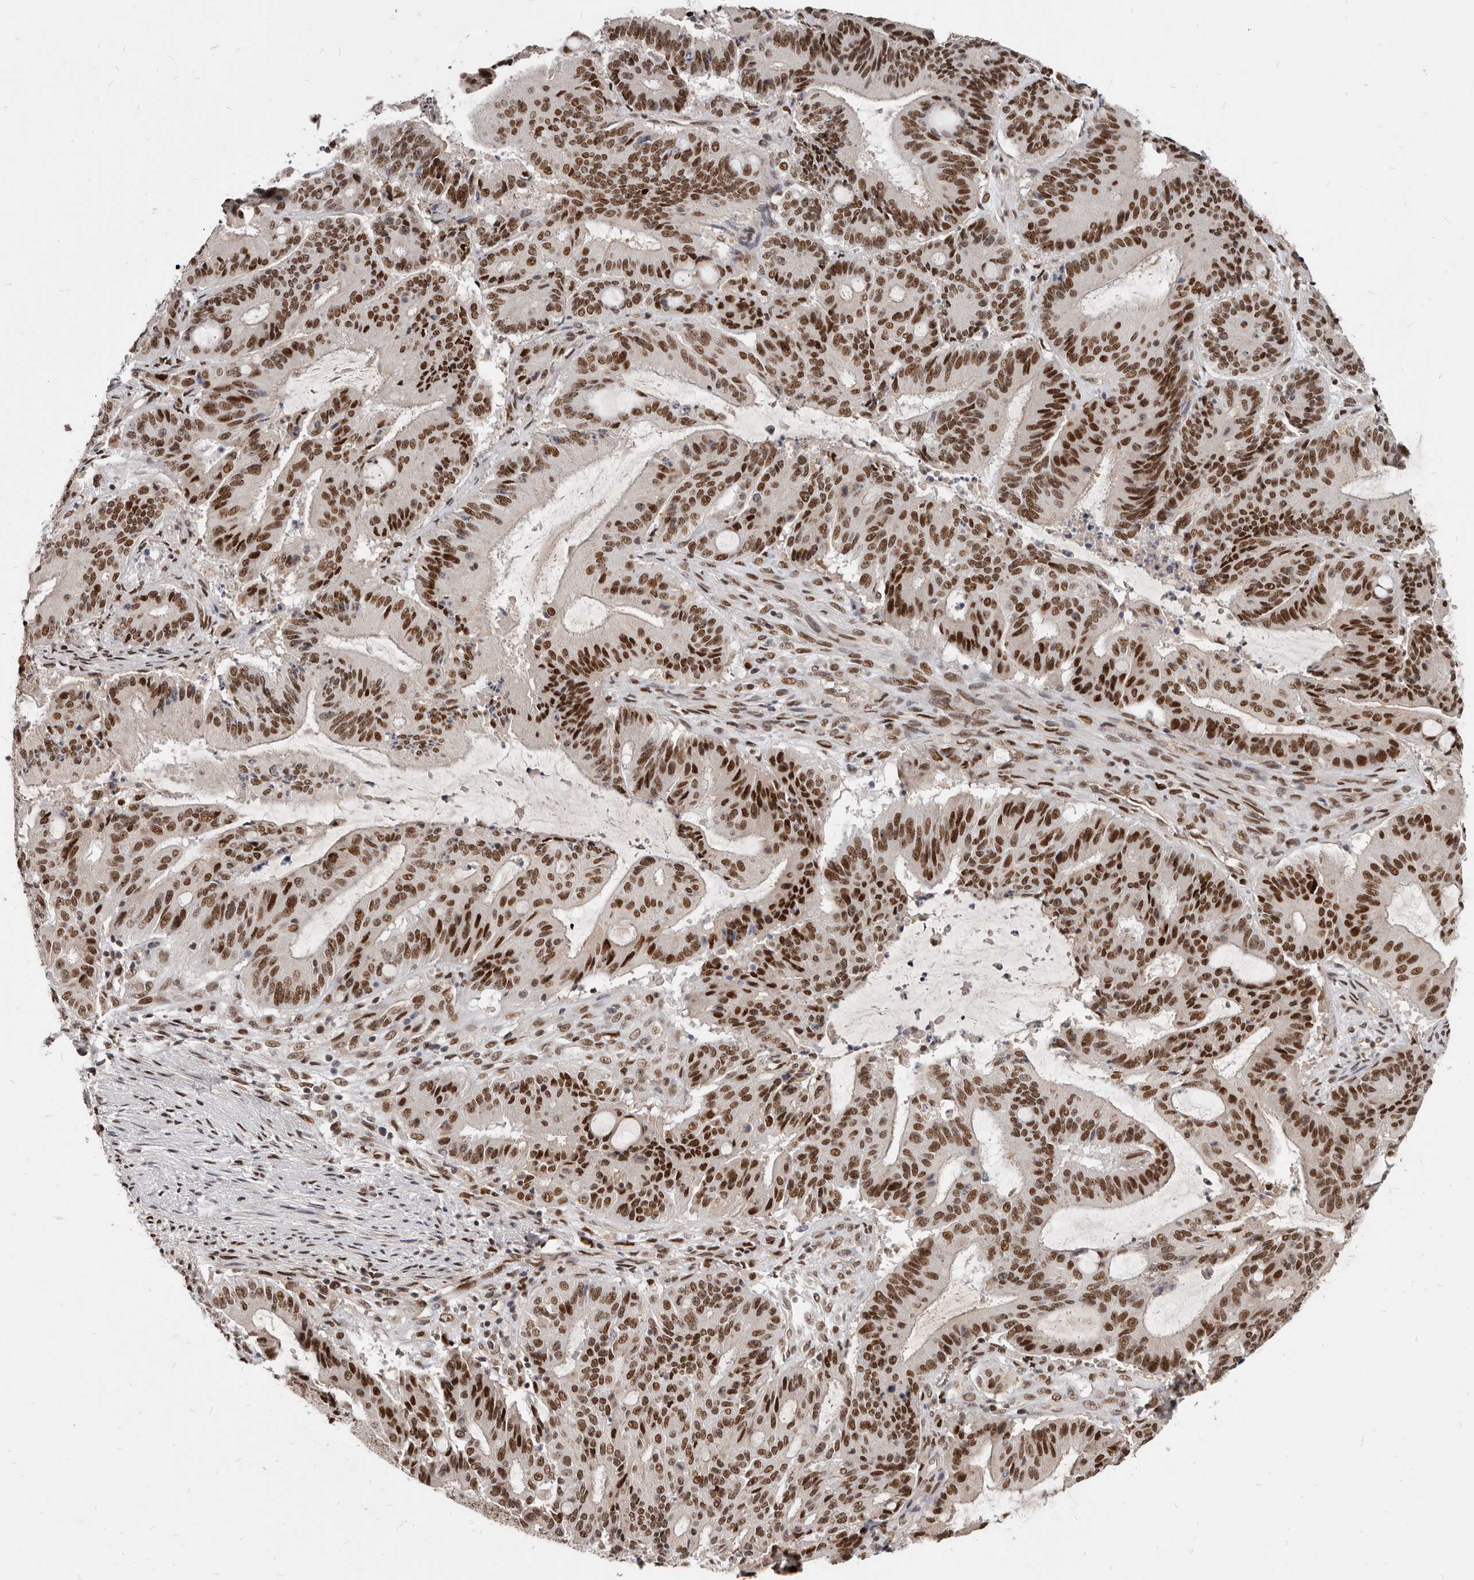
{"staining": {"intensity": "strong", "quantity": ">75%", "location": "nuclear"}, "tissue": "liver cancer", "cell_type": "Tumor cells", "image_type": "cancer", "snomed": [{"axis": "morphology", "description": "Normal tissue, NOS"}, {"axis": "morphology", "description": "Cholangiocarcinoma"}, {"axis": "topography", "description": "Liver"}, {"axis": "topography", "description": "Peripheral nerve tissue"}], "caption": "Protein staining by immunohistochemistry (IHC) exhibits strong nuclear positivity in about >75% of tumor cells in liver cancer.", "gene": "ATF5", "patient": {"sex": "female", "age": 73}}